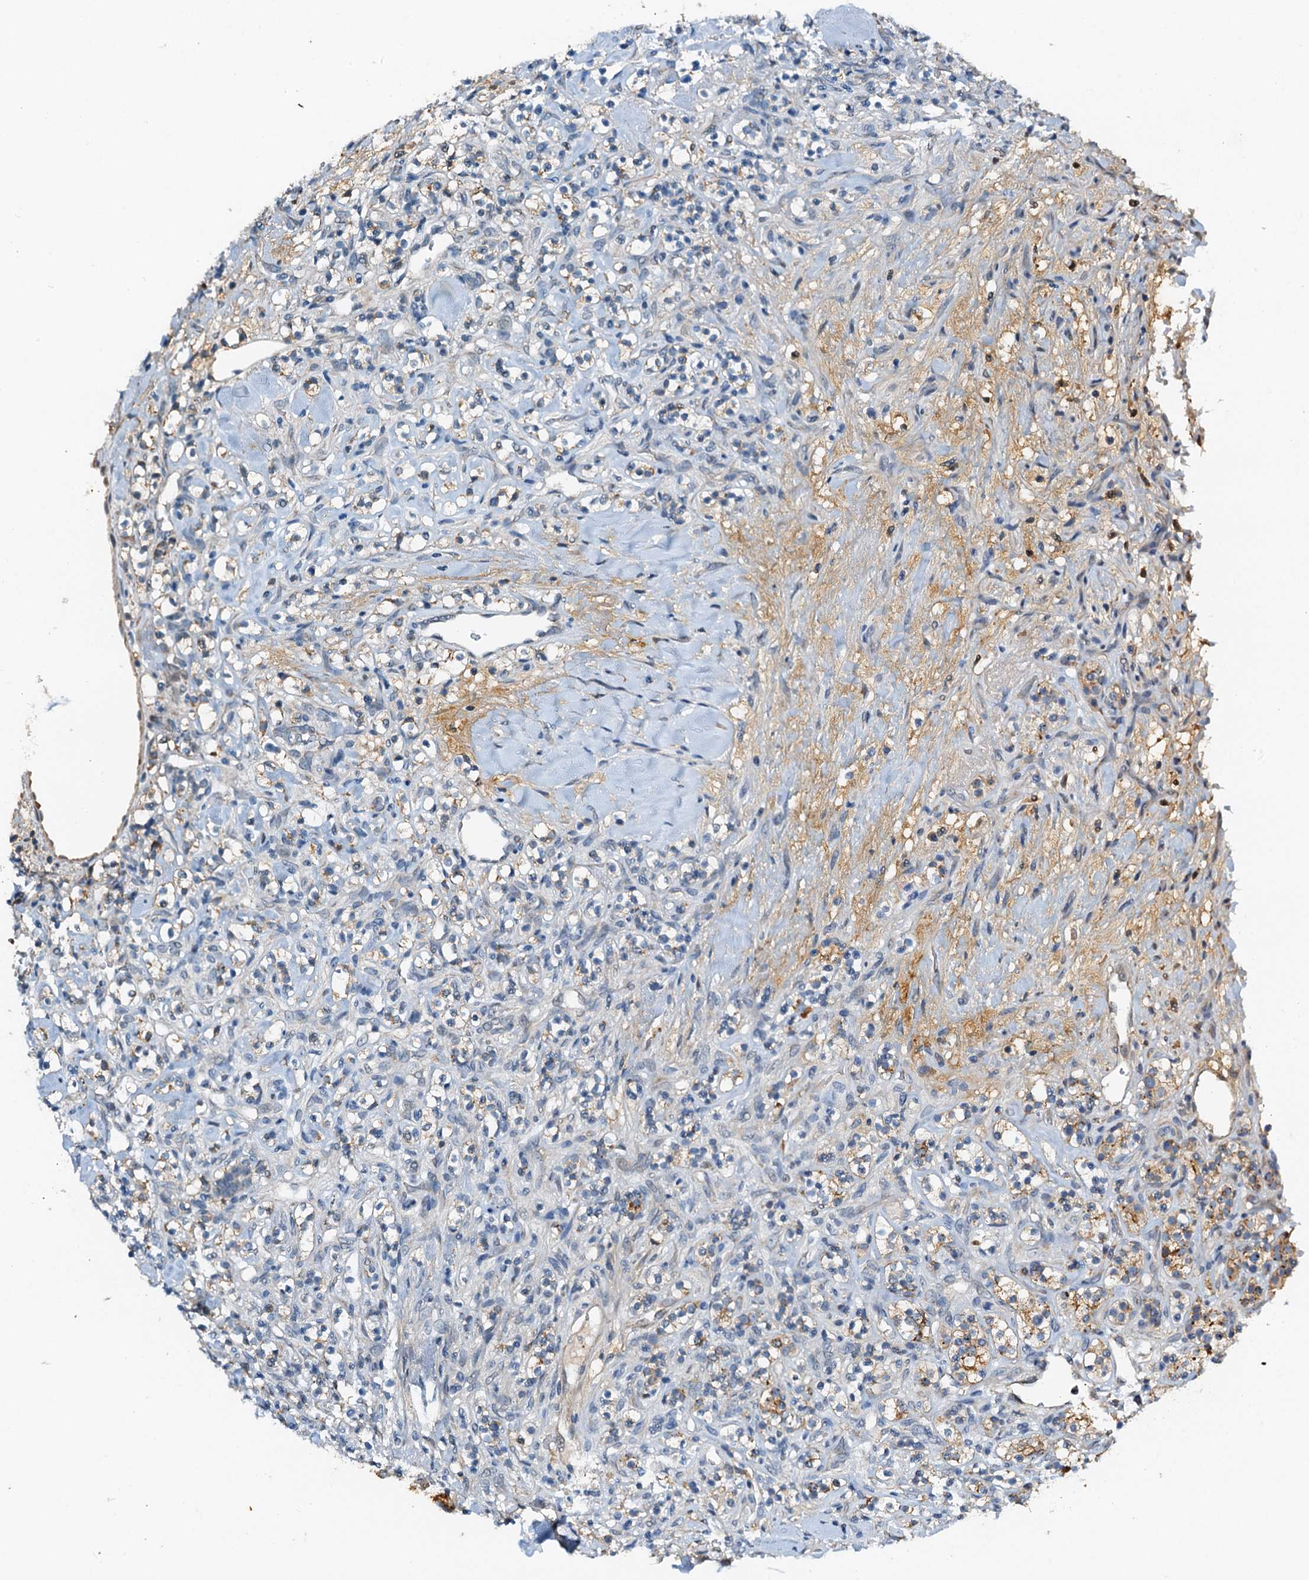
{"staining": {"intensity": "moderate", "quantity": "<25%", "location": "cytoplasmic/membranous"}, "tissue": "renal cancer", "cell_type": "Tumor cells", "image_type": "cancer", "snomed": [{"axis": "morphology", "description": "Adenocarcinoma, NOS"}, {"axis": "topography", "description": "Kidney"}], "caption": "DAB (3,3'-diaminobenzidine) immunohistochemical staining of renal cancer (adenocarcinoma) reveals moderate cytoplasmic/membranous protein positivity in approximately <25% of tumor cells.", "gene": "ZNF606", "patient": {"sex": "male", "age": 77}}